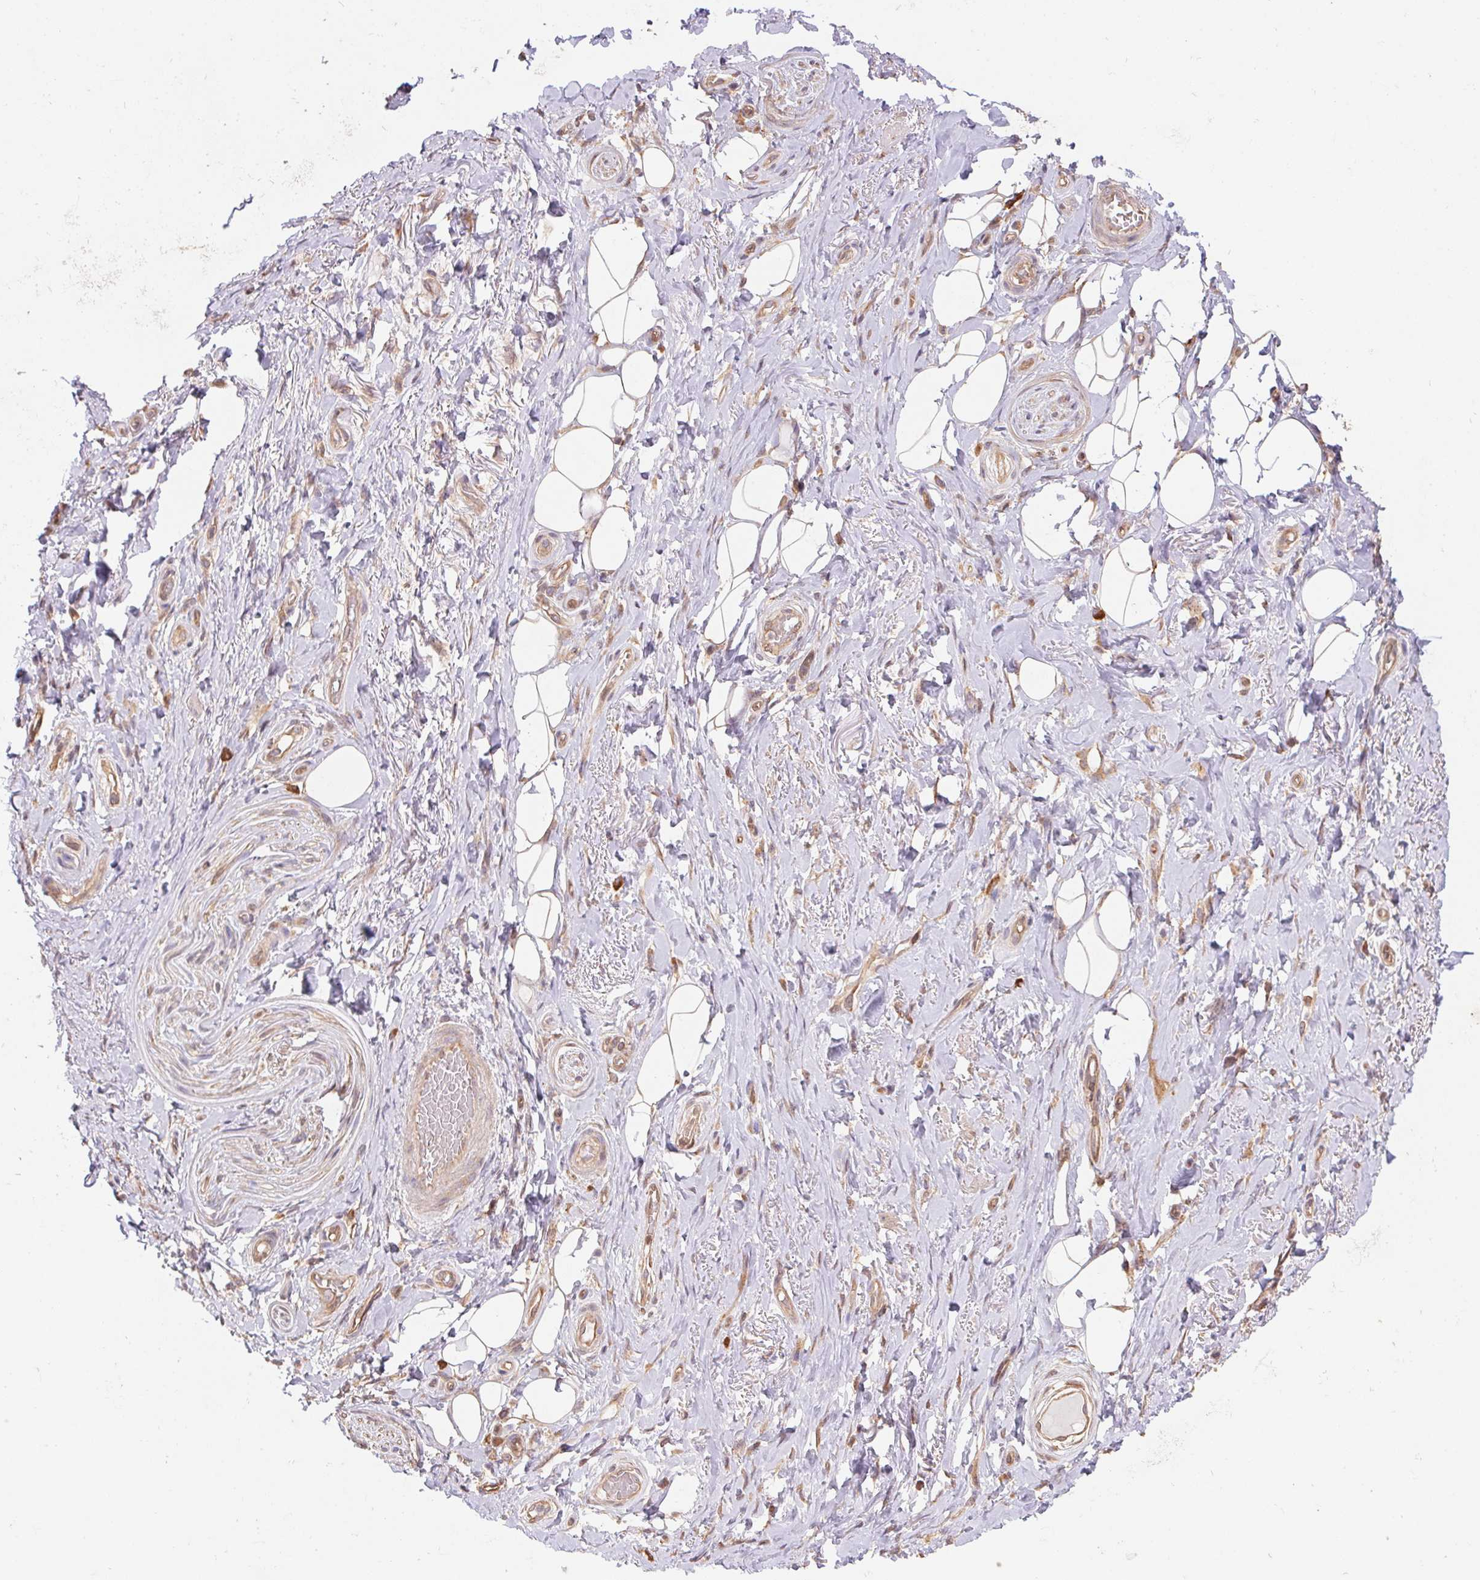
{"staining": {"intensity": "weak", "quantity": "25%-75%", "location": "cytoplasmic/membranous"}, "tissue": "adipose tissue", "cell_type": "Adipocytes", "image_type": "normal", "snomed": [{"axis": "morphology", "description": "Normal tissue, NOS"}, {"axis": "topography", "description": "Anal"}, {"axis": "topography", "description": "Peripheral nerve tissue"}], "caption": "Brown immunohistochemical staining in unremarkable adipose tissue shows weak cytoplasmic/membranous expression in about 25%-75% of adipocytes. Ihc stains the protein in brown and the nuclei are stained blue.", "gene": "RRM1", "patient": {"sex": "male", "age": 53}}